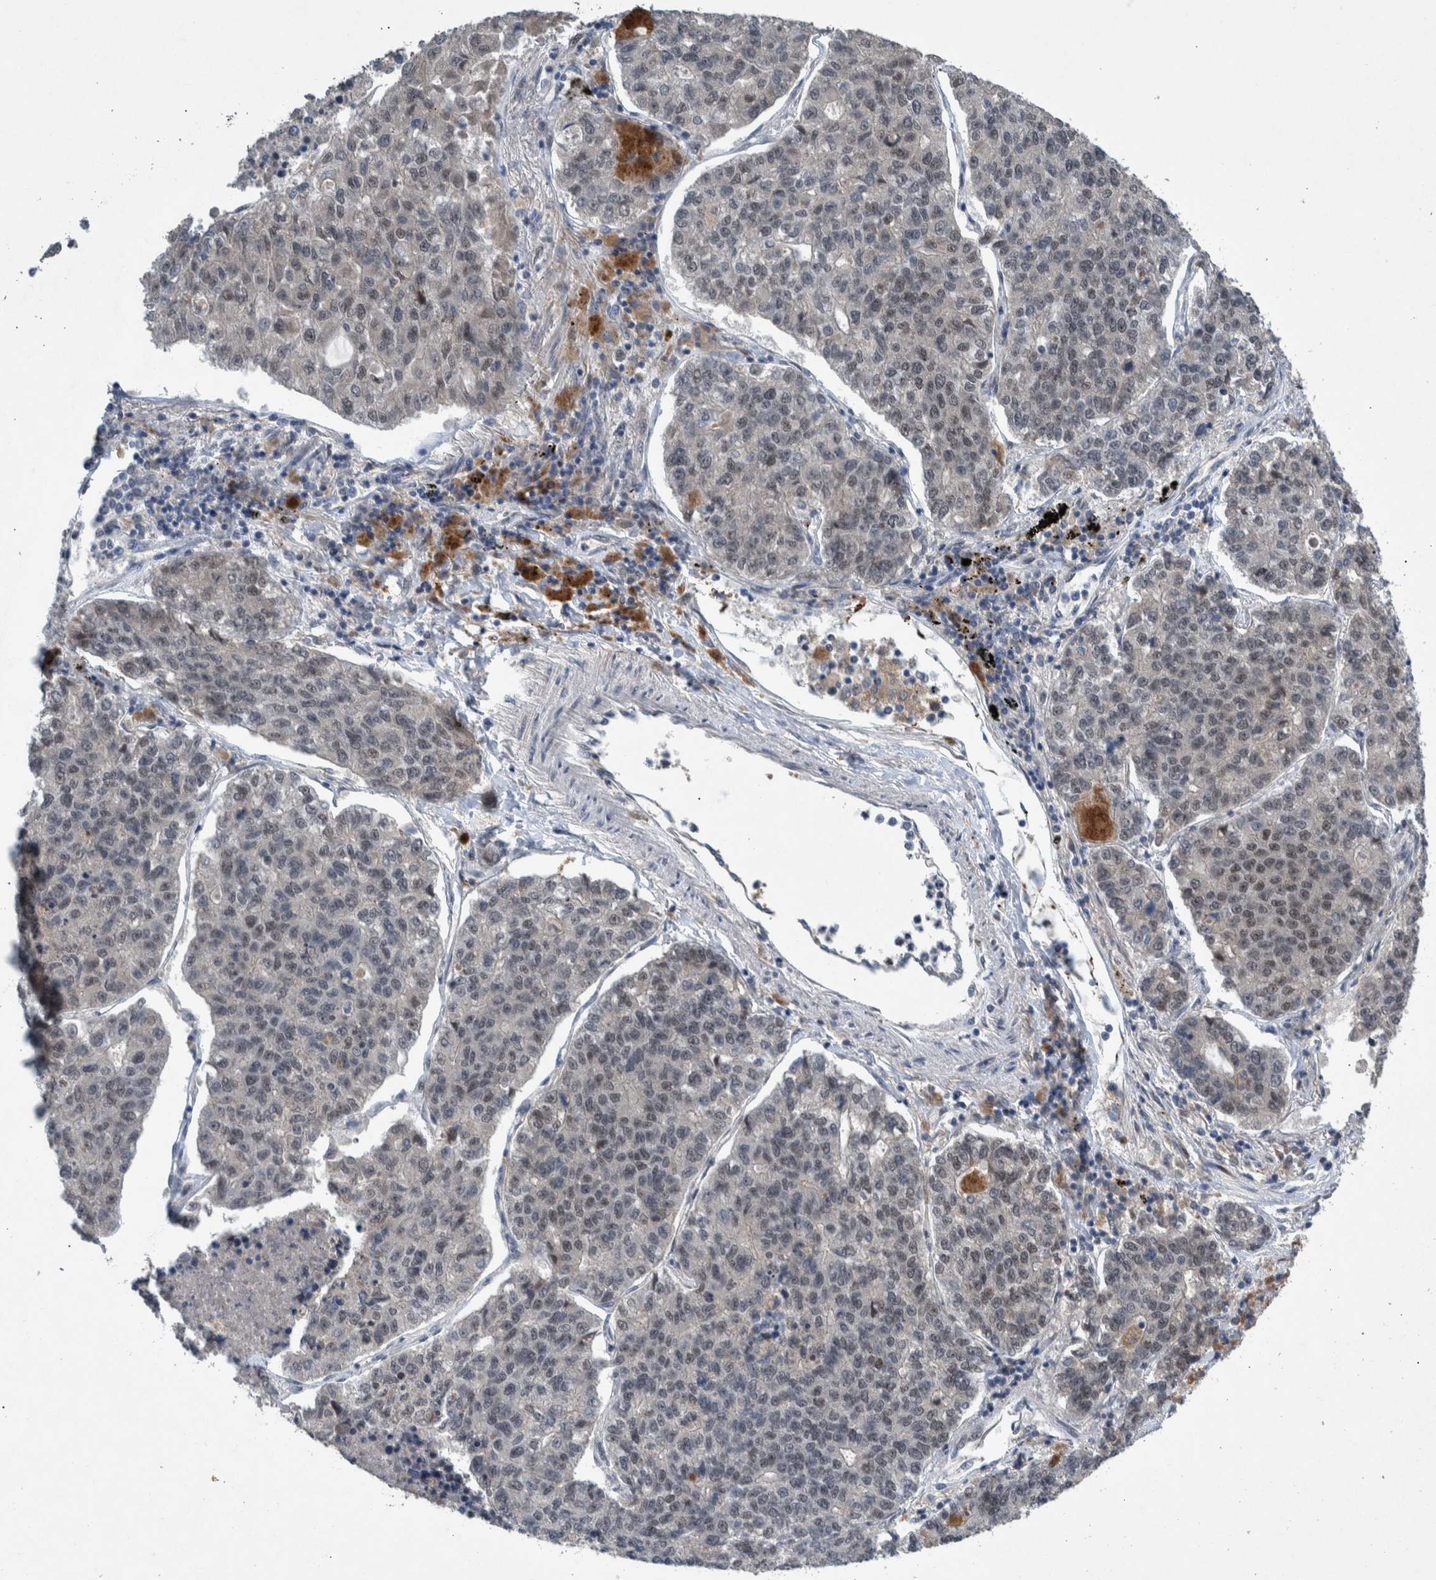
{"staining": {"intensity": "weak", "quantity": "<25%", "location": "nuclear"}, "tissue": "lung cancer", "cell_type": "Tumor cells", "image_type": "cancer", "snomed": [{"axis": "morphology", "description": "Adenocarcinoma, NOS"}, {"axis": "topography", "description": "Lung"}], "caption": "Protein analysis of lung cancer (adenocarcinoma) displays no significant positivity in tumor cells.", "gene": "ESRP1", "patient": {"sex": "male", "age": 49}}